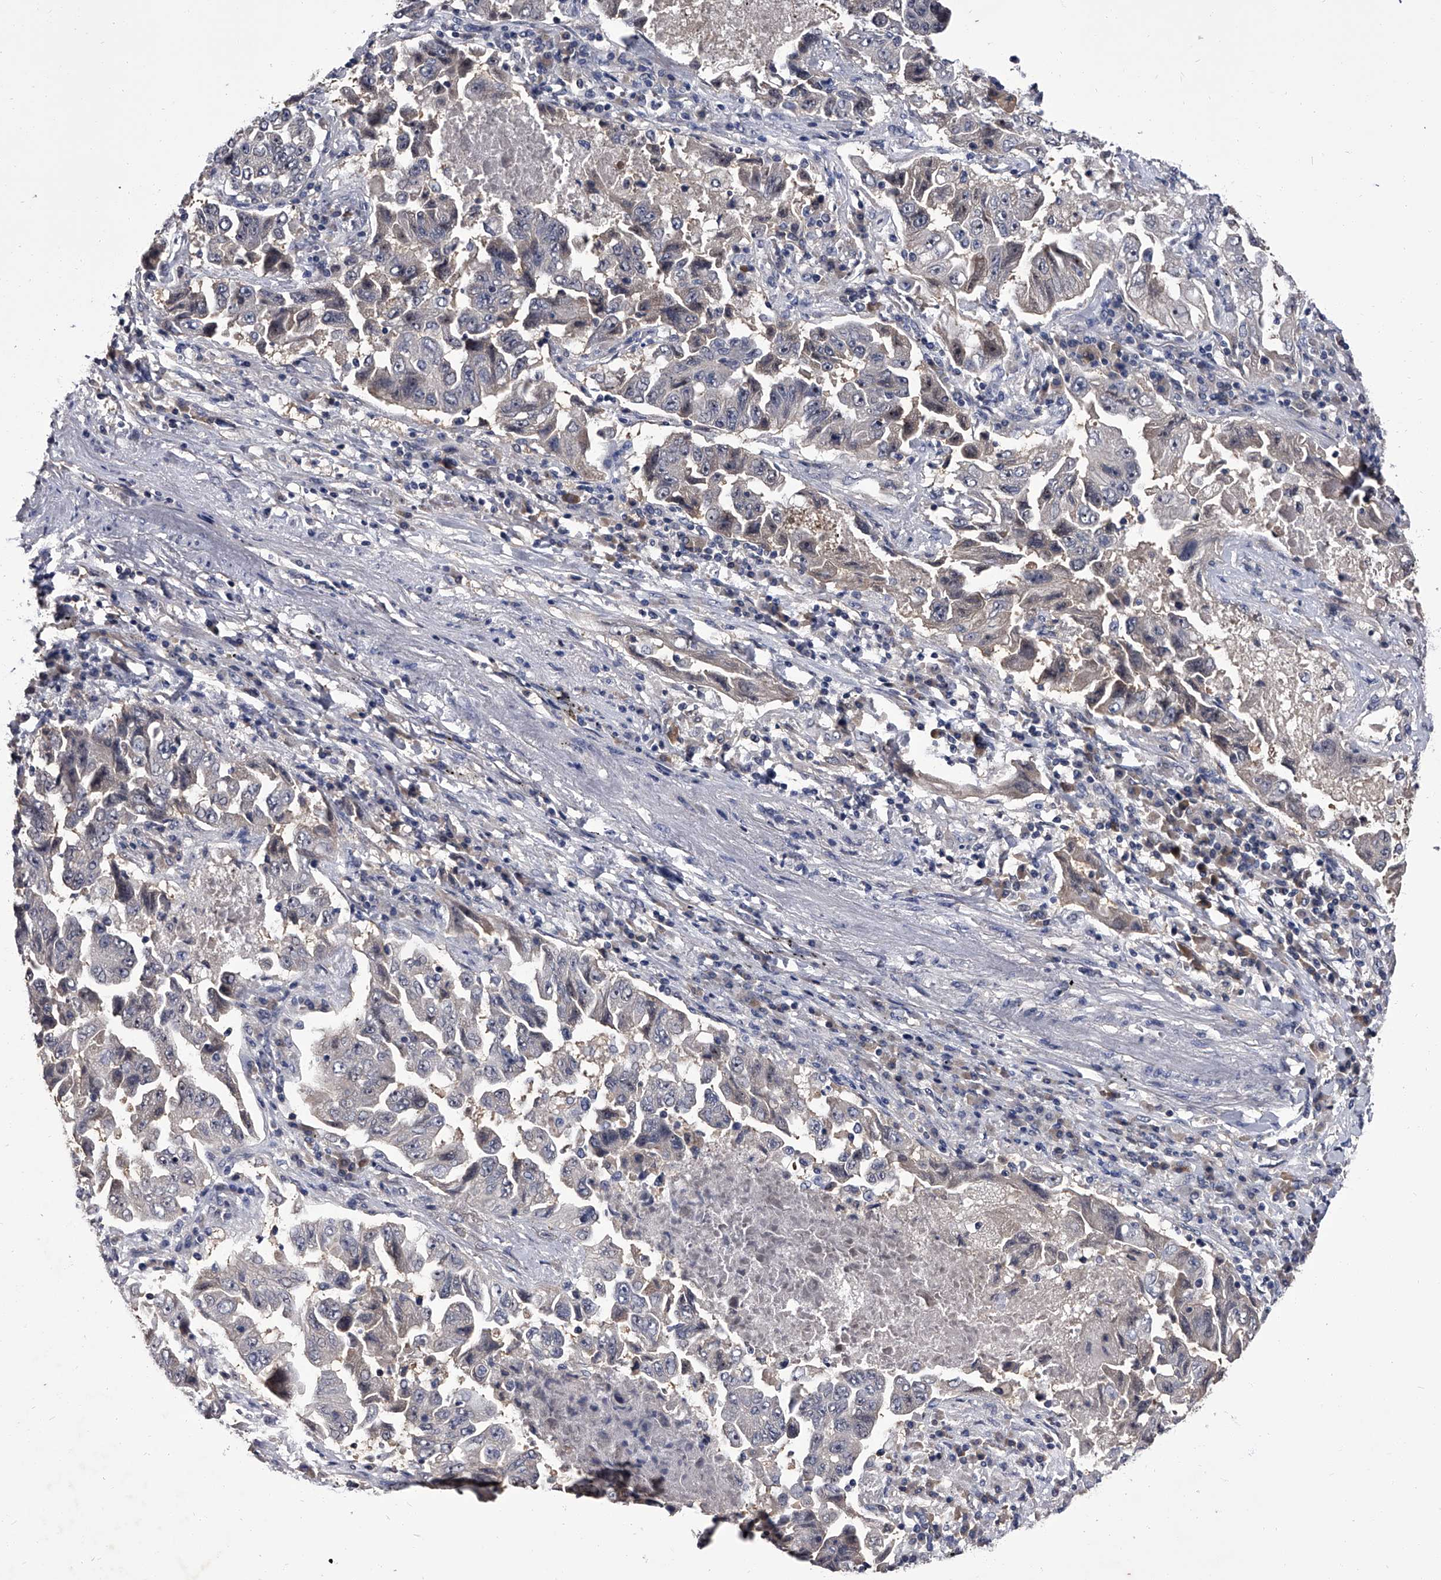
{"staining": {"intensity": "negative", "quantity": "none", "location": "none"}, "tissue": "lung cancer", "cell_type": "Tumor cells", "image_type": "cancer", "snomed": [{"axis": "morphology", "description": "Adenocarcinoma, NOS"}, {"axis": "topography", "description": "Lung"}], "caption": "Immunohistochemistry (IHC) of adenocarcinoma (lung) exhibits no staining in tumor cells.", "gene": "SLC18B1", "patient": {"sex": "female", "age": 51}}